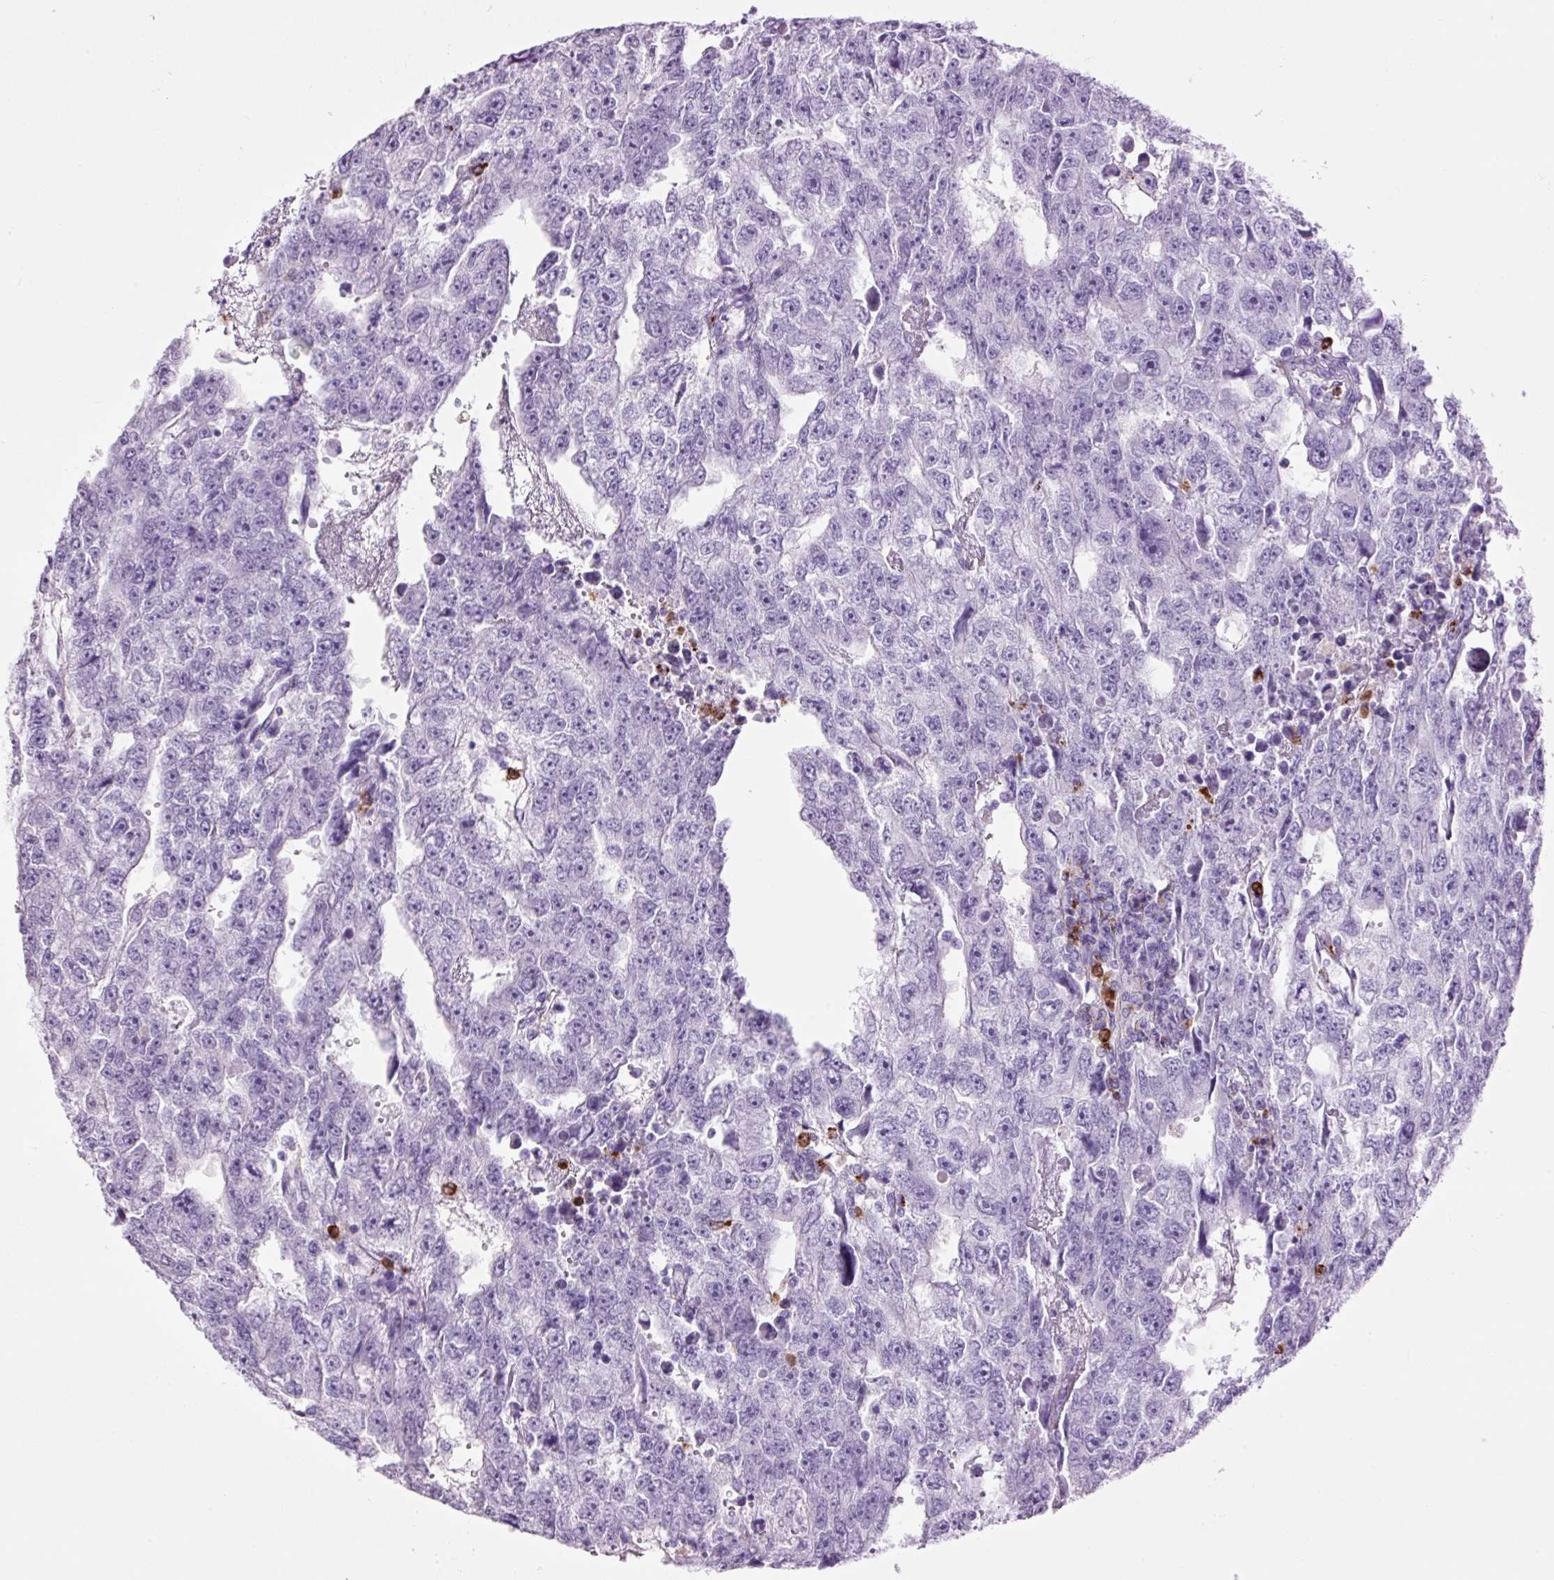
{"staining": {"intensity": "negative", "quantity": "none", "location": "none"}, "tissue": "testis cancer", "cell_type": "Tumor cells", "image_type": "cancer", "snomed": [{"axis": "morphology", "description": "Carcinoma, Embryonal, NOS"}, {"axis": "topography", "description": "Testis"}], "caption": "A photomicrograph of human embryonal carcinoma (testis) is negative for staining in tumor cells. (DAB (3,3'-diaminobenzidine) IHC, high magnification).", "gene": "LYZ", "patient": {"sex": "male", "age": 20}}